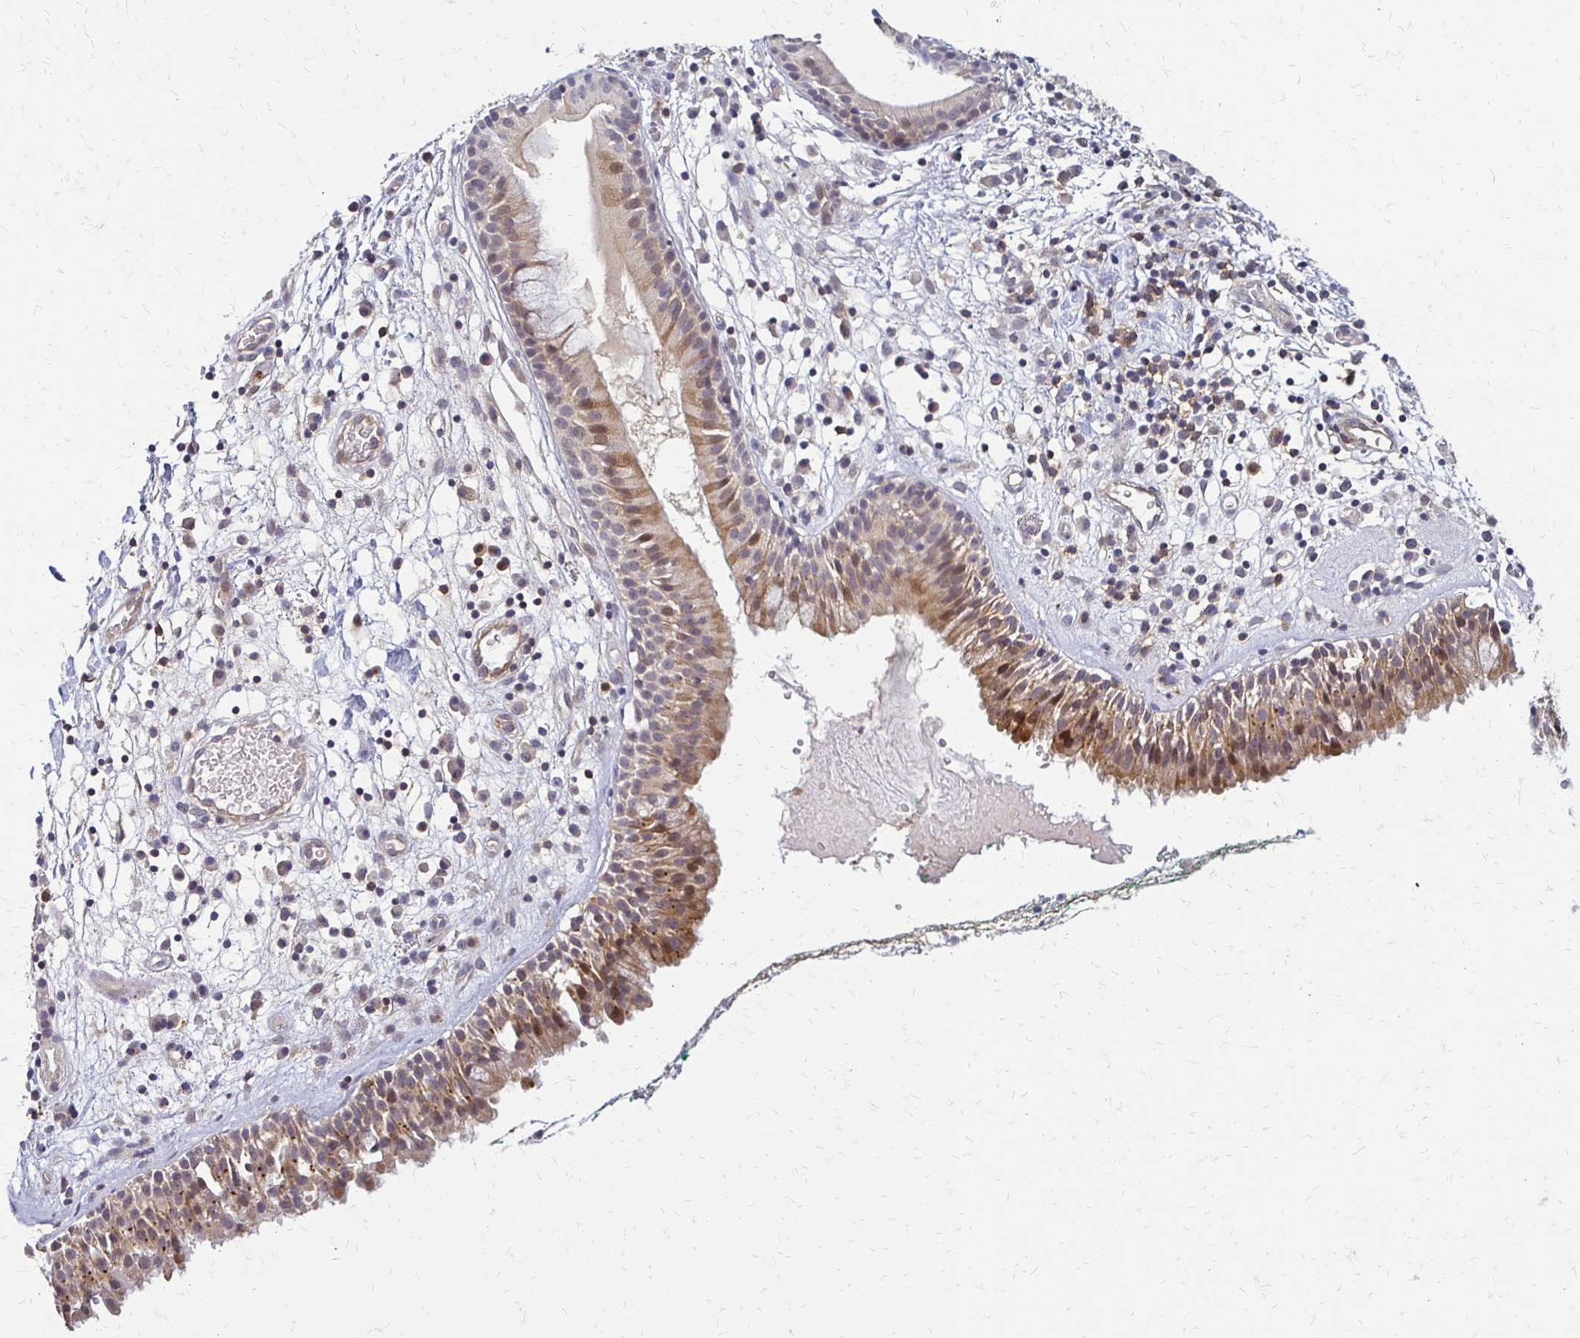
{"staining": {"intensity": "moderate", "quantity": "25%-75%", "location": "cytoplasmic/membranous"}, "tissue": "nasopharynx", "cell_type": "Respiratory epithelial cells", "image_type": "normal", "snomed": [{"axis": "morphology", "description": "Normal tissue, NOS"}, {"axis": "morphology", "description": "Basal cell carcinoma"}, {"axis": "topography", "description": "Cartilage tissue"}, {"axis": "topography", "description": "Nasopharynx"}, {"axis": "topography", "description": "Oral tissue"}], "caption": "Immunohistochemistry of benign human nasopharynx displays medium levels of moderate cytoplasmic/membranous staining in approximately 25%-75% of respiratory epithelial cells. Using DAB (brown) and hematoxylin (blue) stains, captured at high magnification using brightfield microscopy.", "gene": "SLC9A9", "patient": {"sex": "female", "age": 77}}